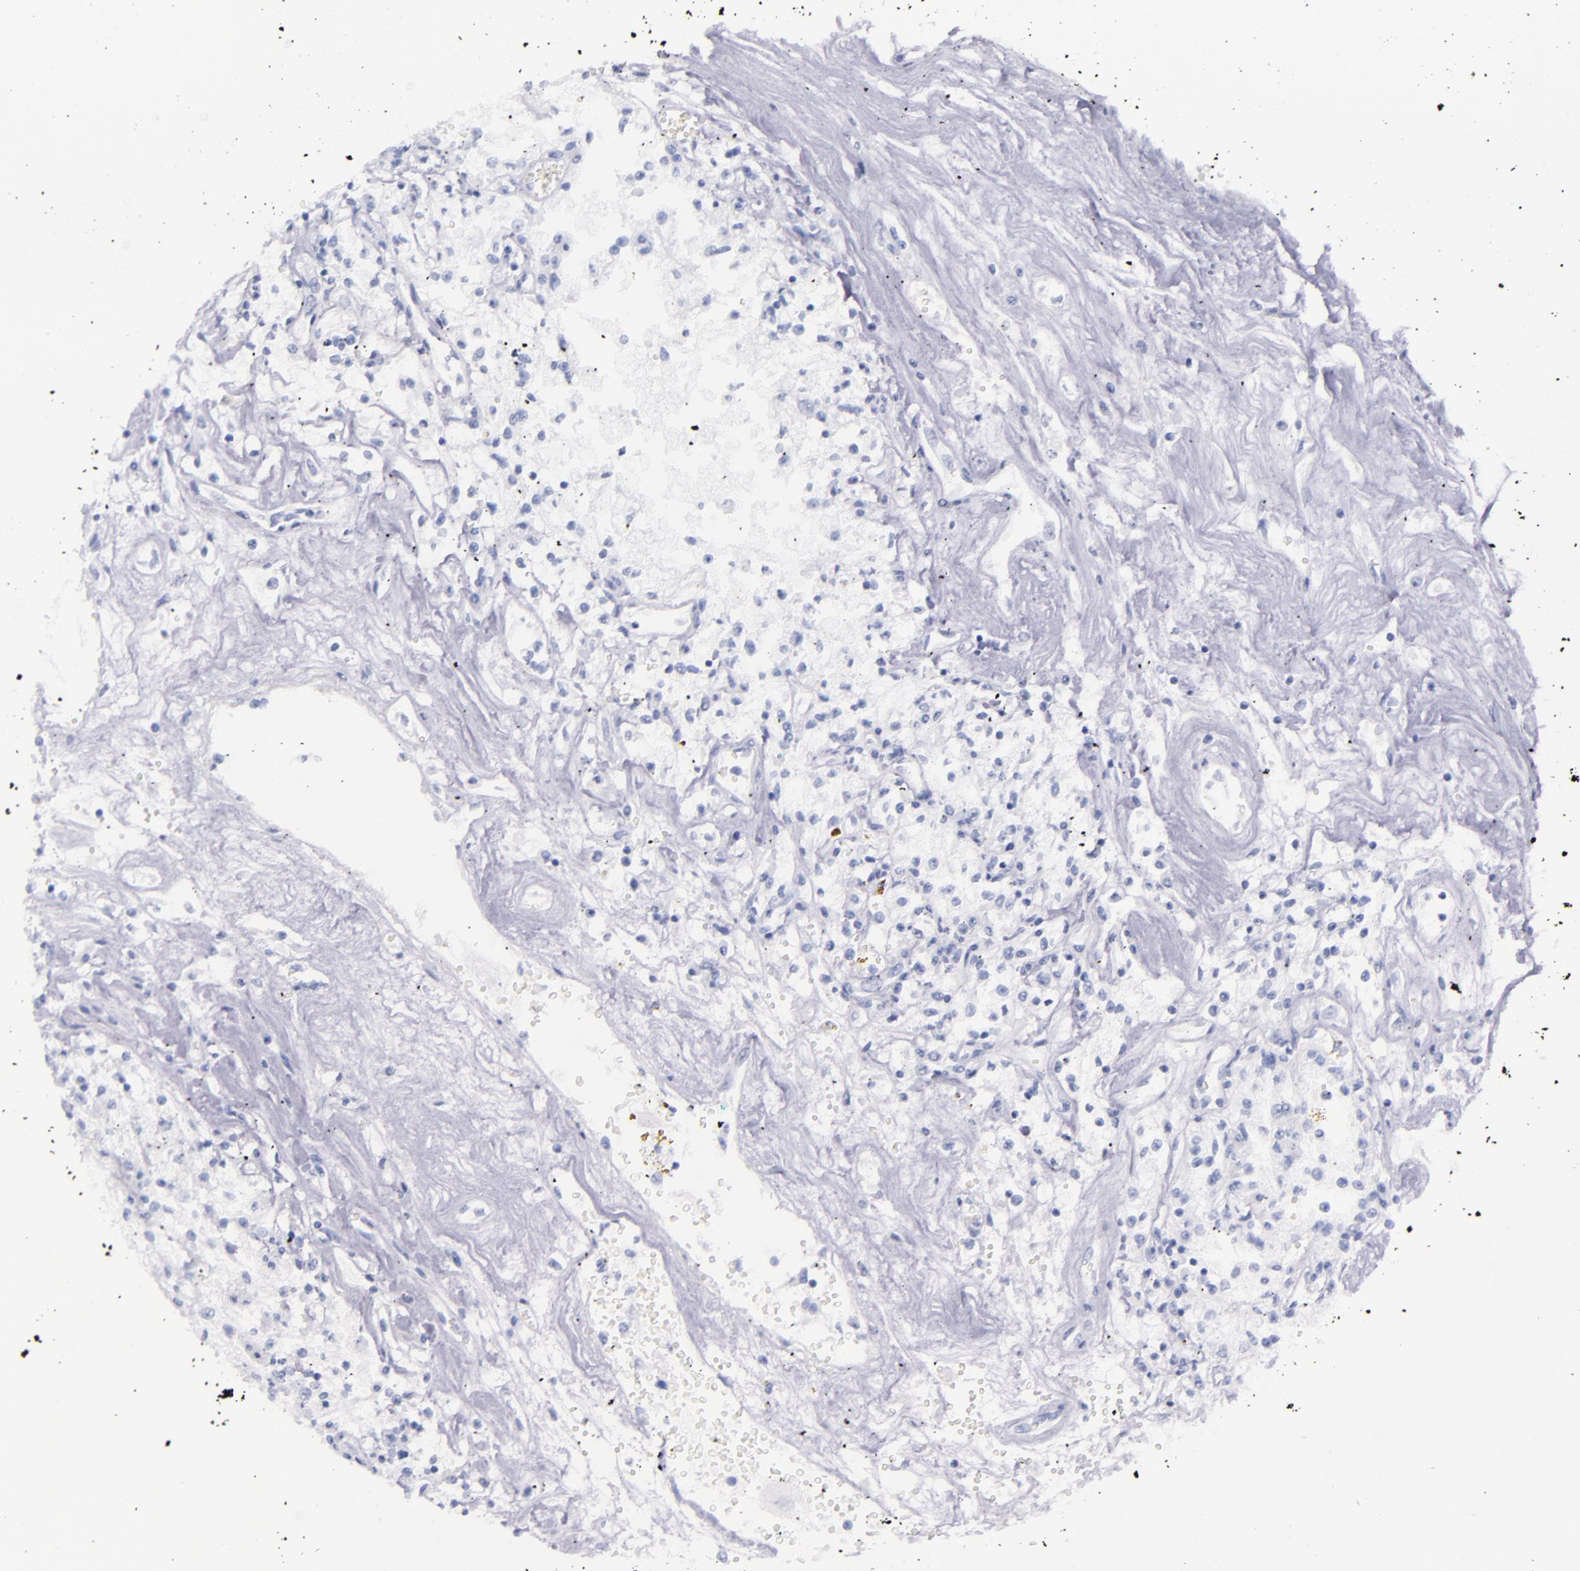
{"staining": {"intensity": "negative", "quantity": "none", "location": "none"}, "tissue": "renal cancer", "cell_type": "Tumor cells", "image_type": "cancer", "snomed": [{"axis": "morphology", "description": "Adenocarcinoma, NOS"}, {"axis": "topography", "description": "Kidney"}], "caption": "High power microscopy micrograph of an IHC photomicrograph of adenocarcinoma (renal), revealing no significant expression in tumor cells.", "gene": "SFTPB", "patient": {"sex": "male", "age": 78}}